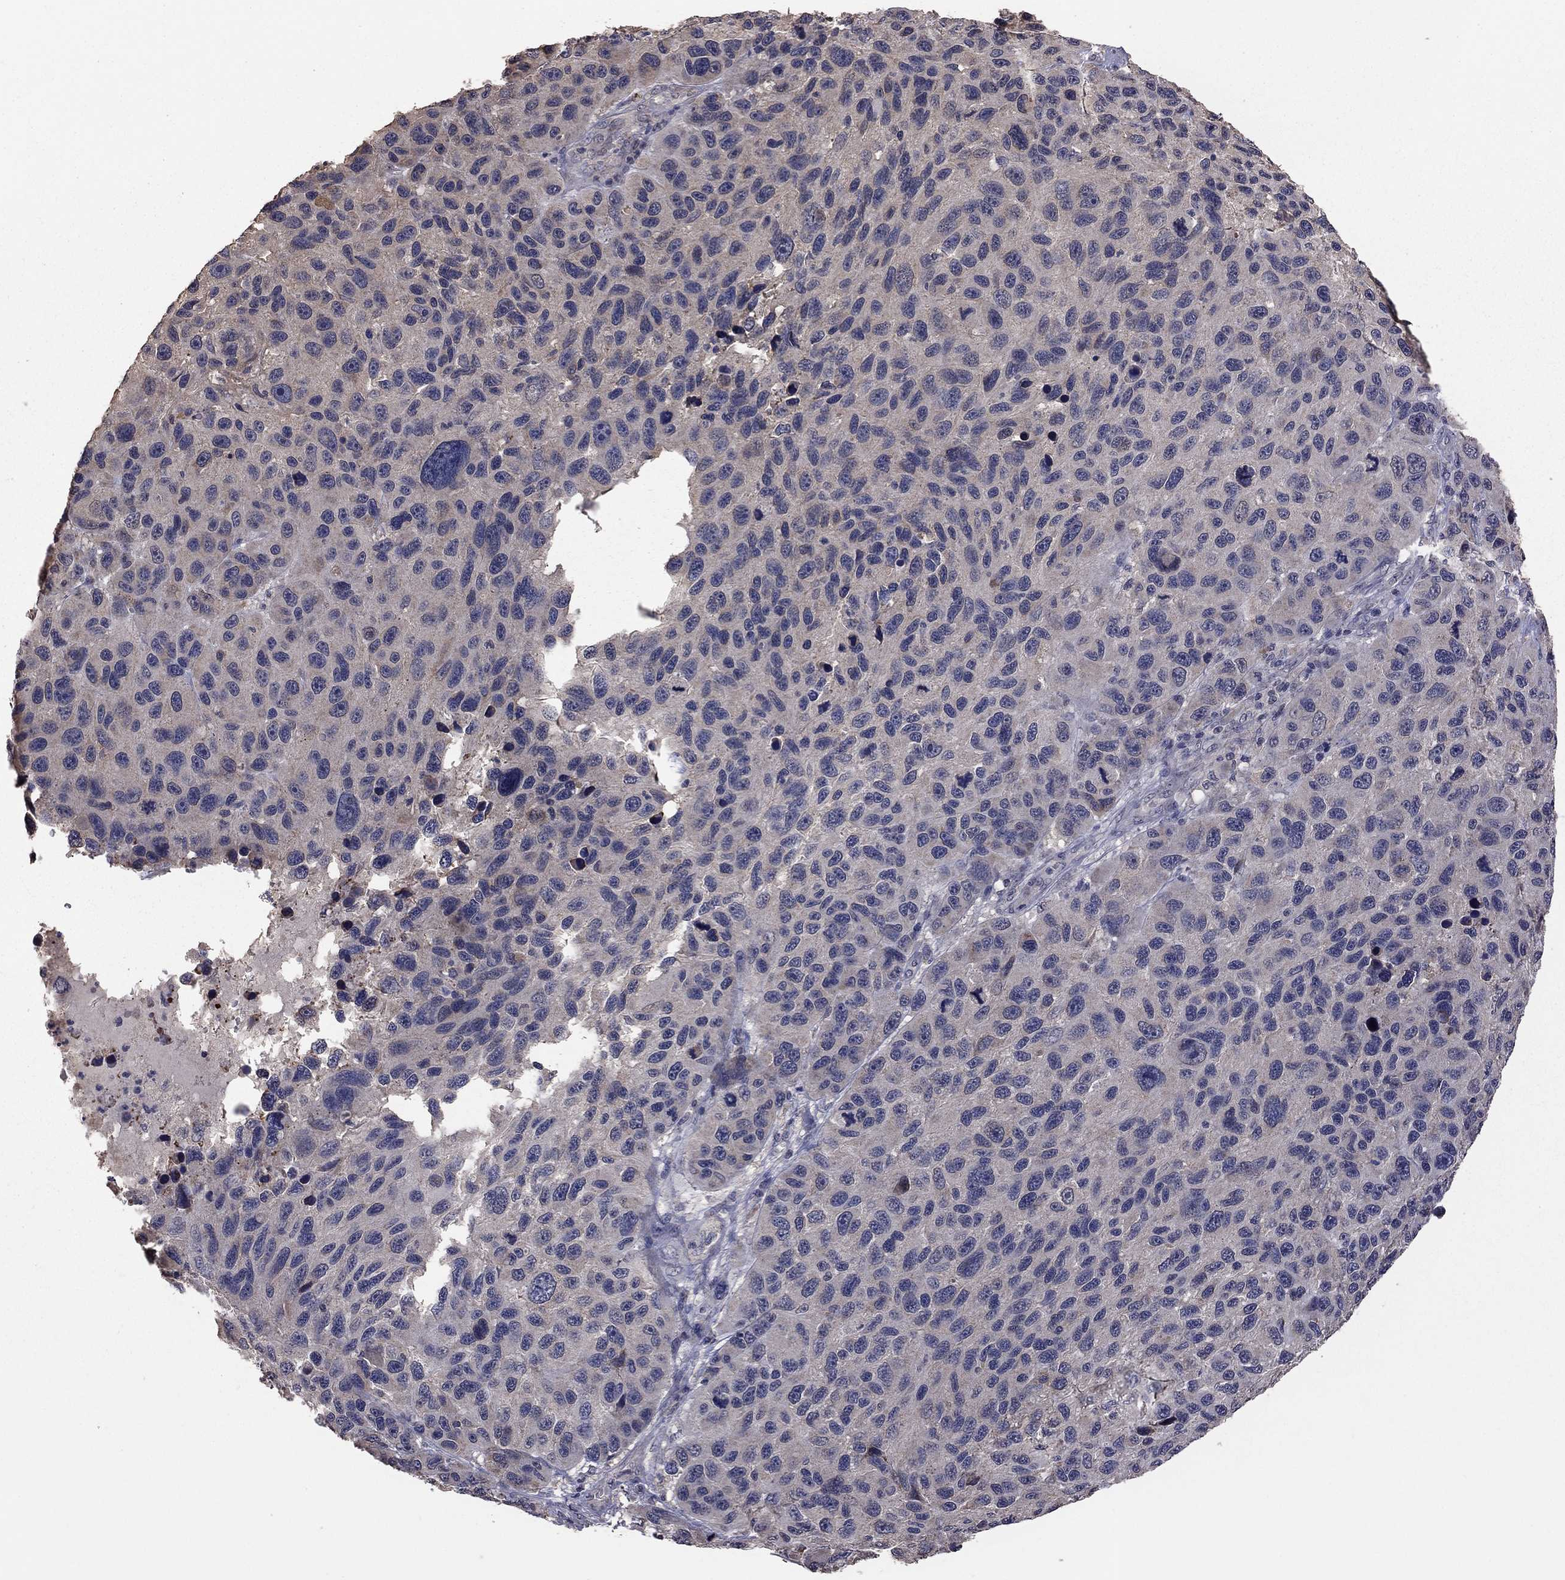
{"staining": {"intensity": "moderate", "quantity": "<25%", "location": "cytoplasmic/membranous"}, "tissue": "melanoma", "cell_type": "Tumor cells", "image_type": "cancer", "snomed": [{"axis": "morphology", "description": "Malignant melanoma, NOS"}, {"axis": "topography", "description": "Skin"}], "caption": "The image exhibits a brown stain indicating the presence of a protein in the cytoplasmic/membranous of tumor cells in melanoma.", "gene": "TSNARE1", "patient": {"sex": "male", "age": 53}}